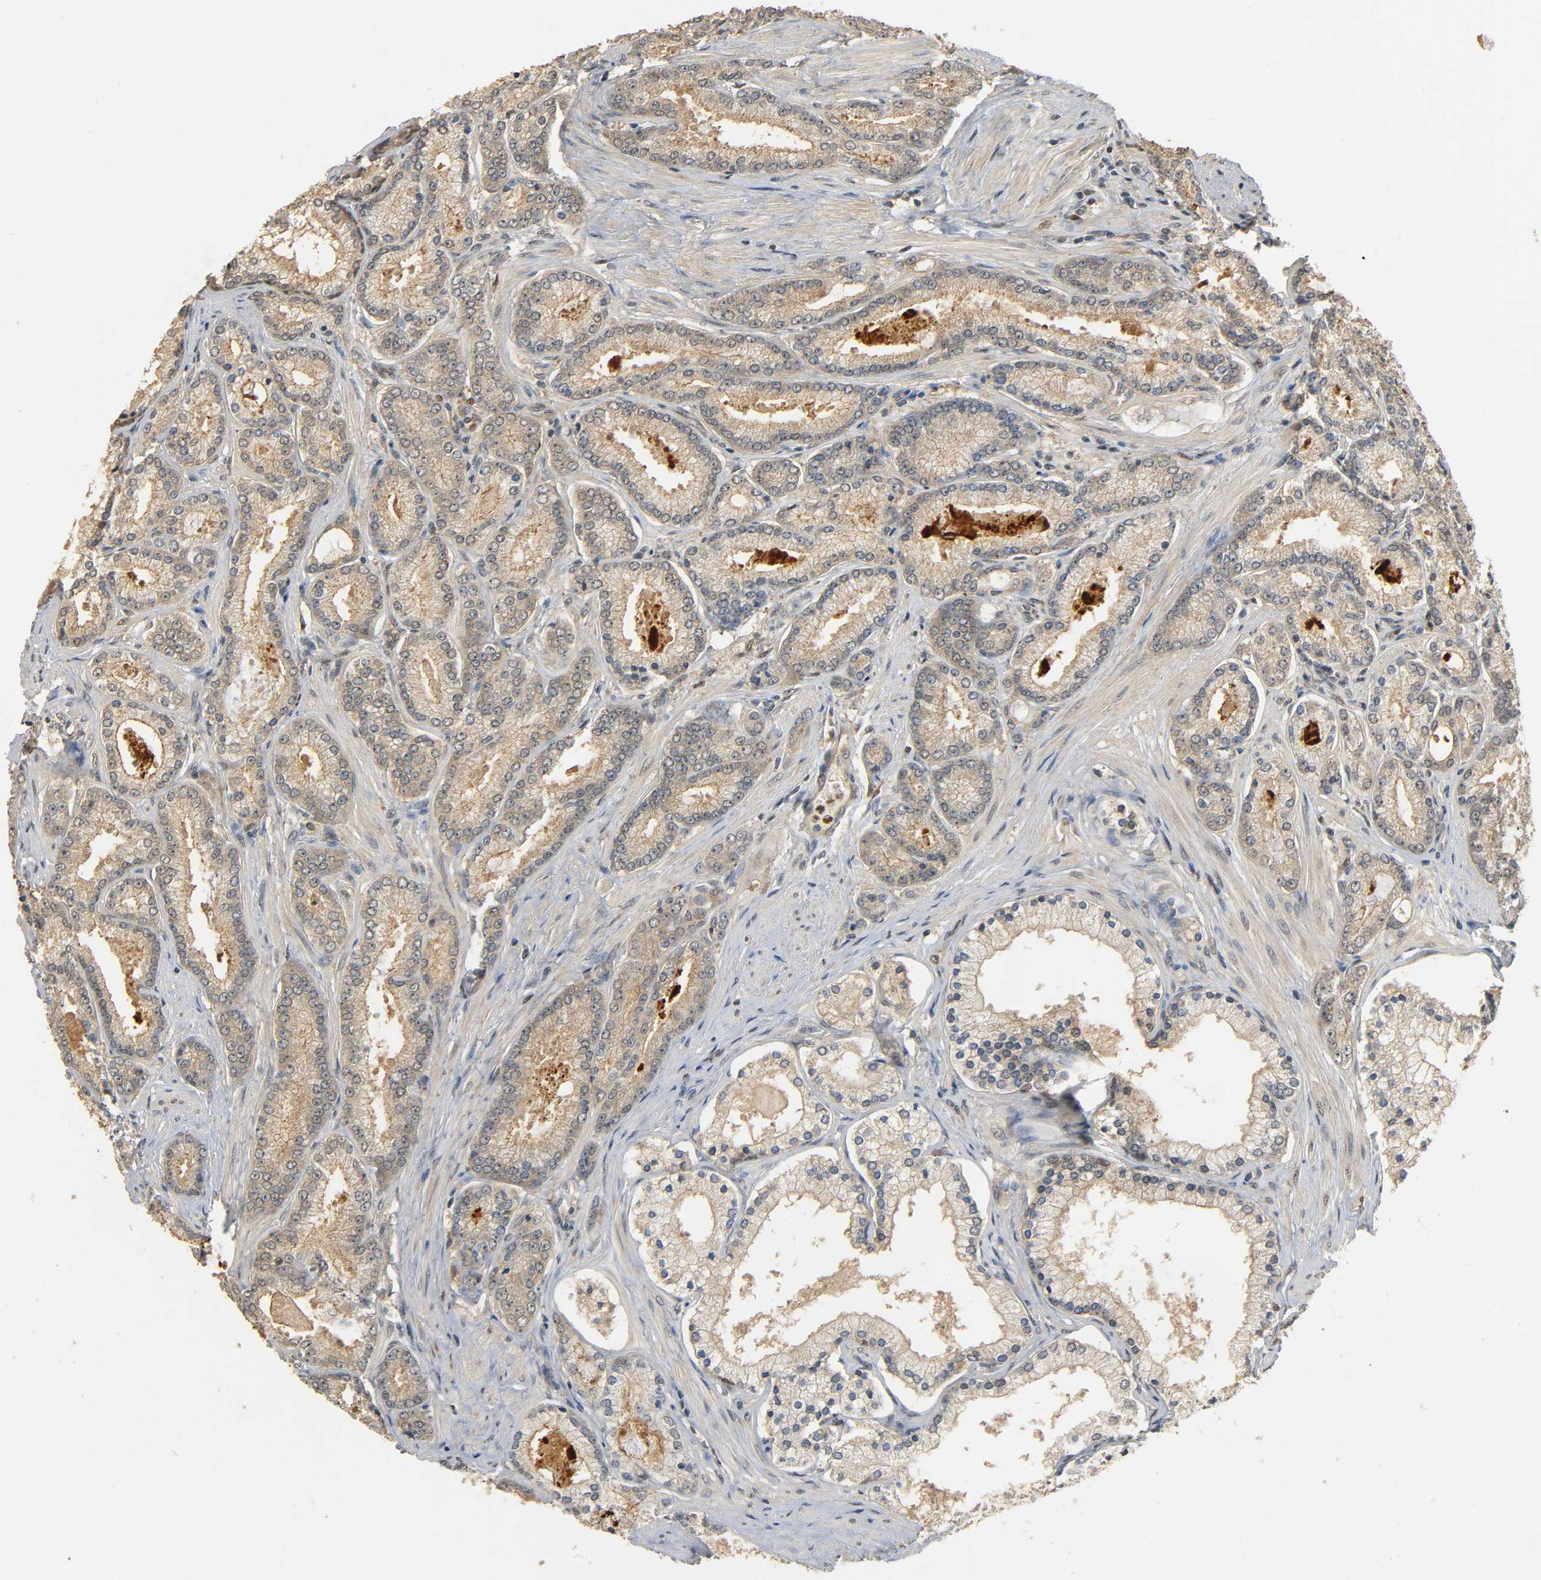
{"staining": {"intensity": "weak", "quantity": ">75%", "location": "cytoplasmic/membranous"}, "tissue": "prostate cancer", "cell_type": "Tumor cells", "image_type": "cancer", "snomed": [{"axis": "morphology", "description": "Adenocarcinoma, Low grade"}, {"axis": "topography", "description": "Prostate"}], "caption": "An image of human prostate low-grade adenocarcinoma stained for a protein displays weak cytoplasmic/membranous brown staining in tumor cells.", "gene": "ZFPM2", "patient": {"sex": "male", "age": 71}}